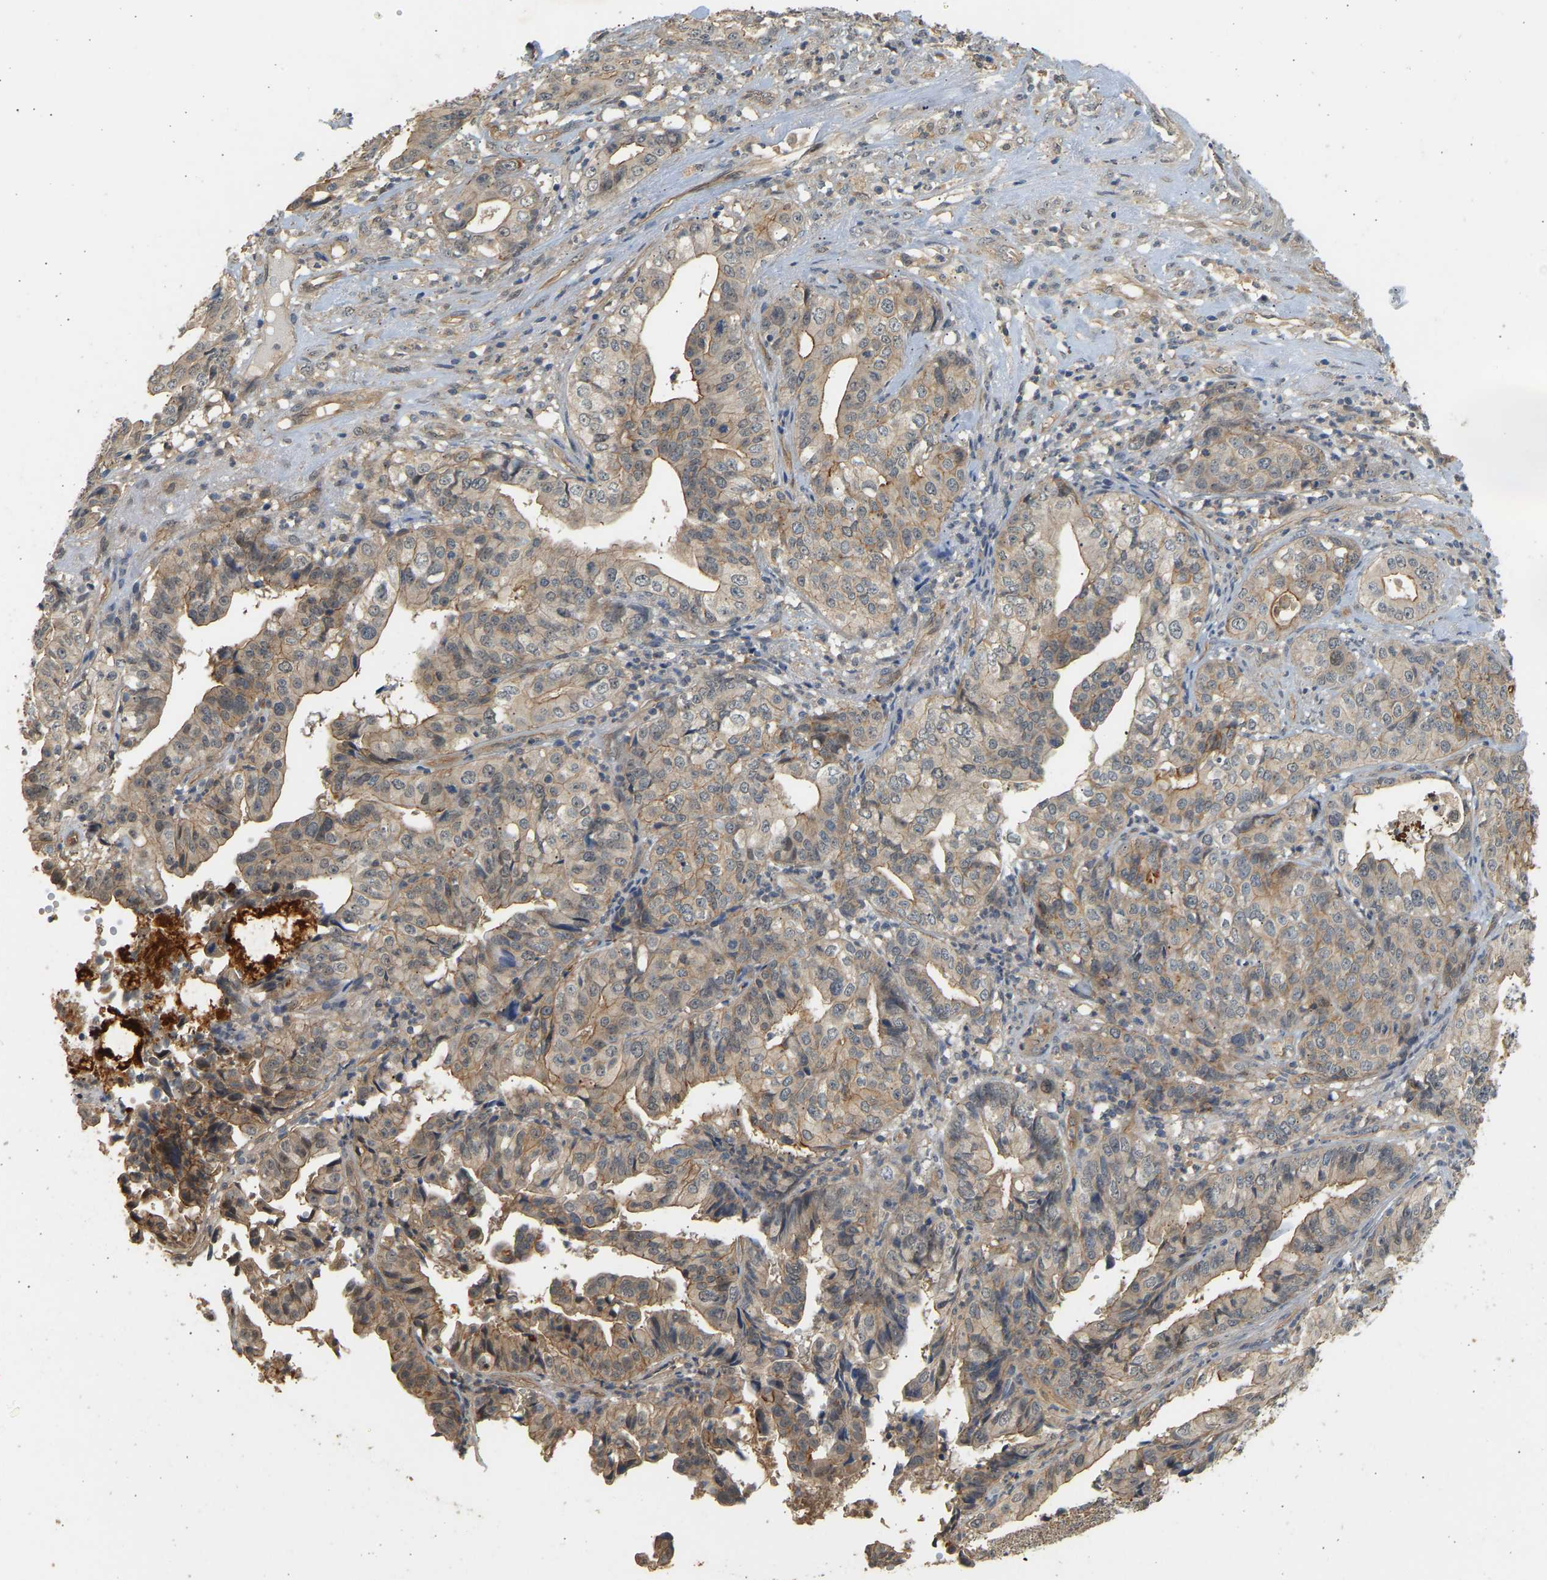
{"staining": {"intensity": "moderate", "quantity": "25%-75%", "location": "cytoplasmic/membranous"}, "tissue": "liver cancer", "cell_type": "Tumor cells", "image_type": "cancer", "snomed": [{"axis": "morphology", "description": "Cholangiocarcinoma"}, {"axis": "topography", "description": "Liver"}], "caption": "Liver cancer (cholangiocarcinoma) tissue shows moderate cytoplasmic/membranous expression in about 25%-75% of tumor cells, visualized by immunohistochemistry.", "gene": "RGL1", "patient": {"sex": "female", "age": 61}}